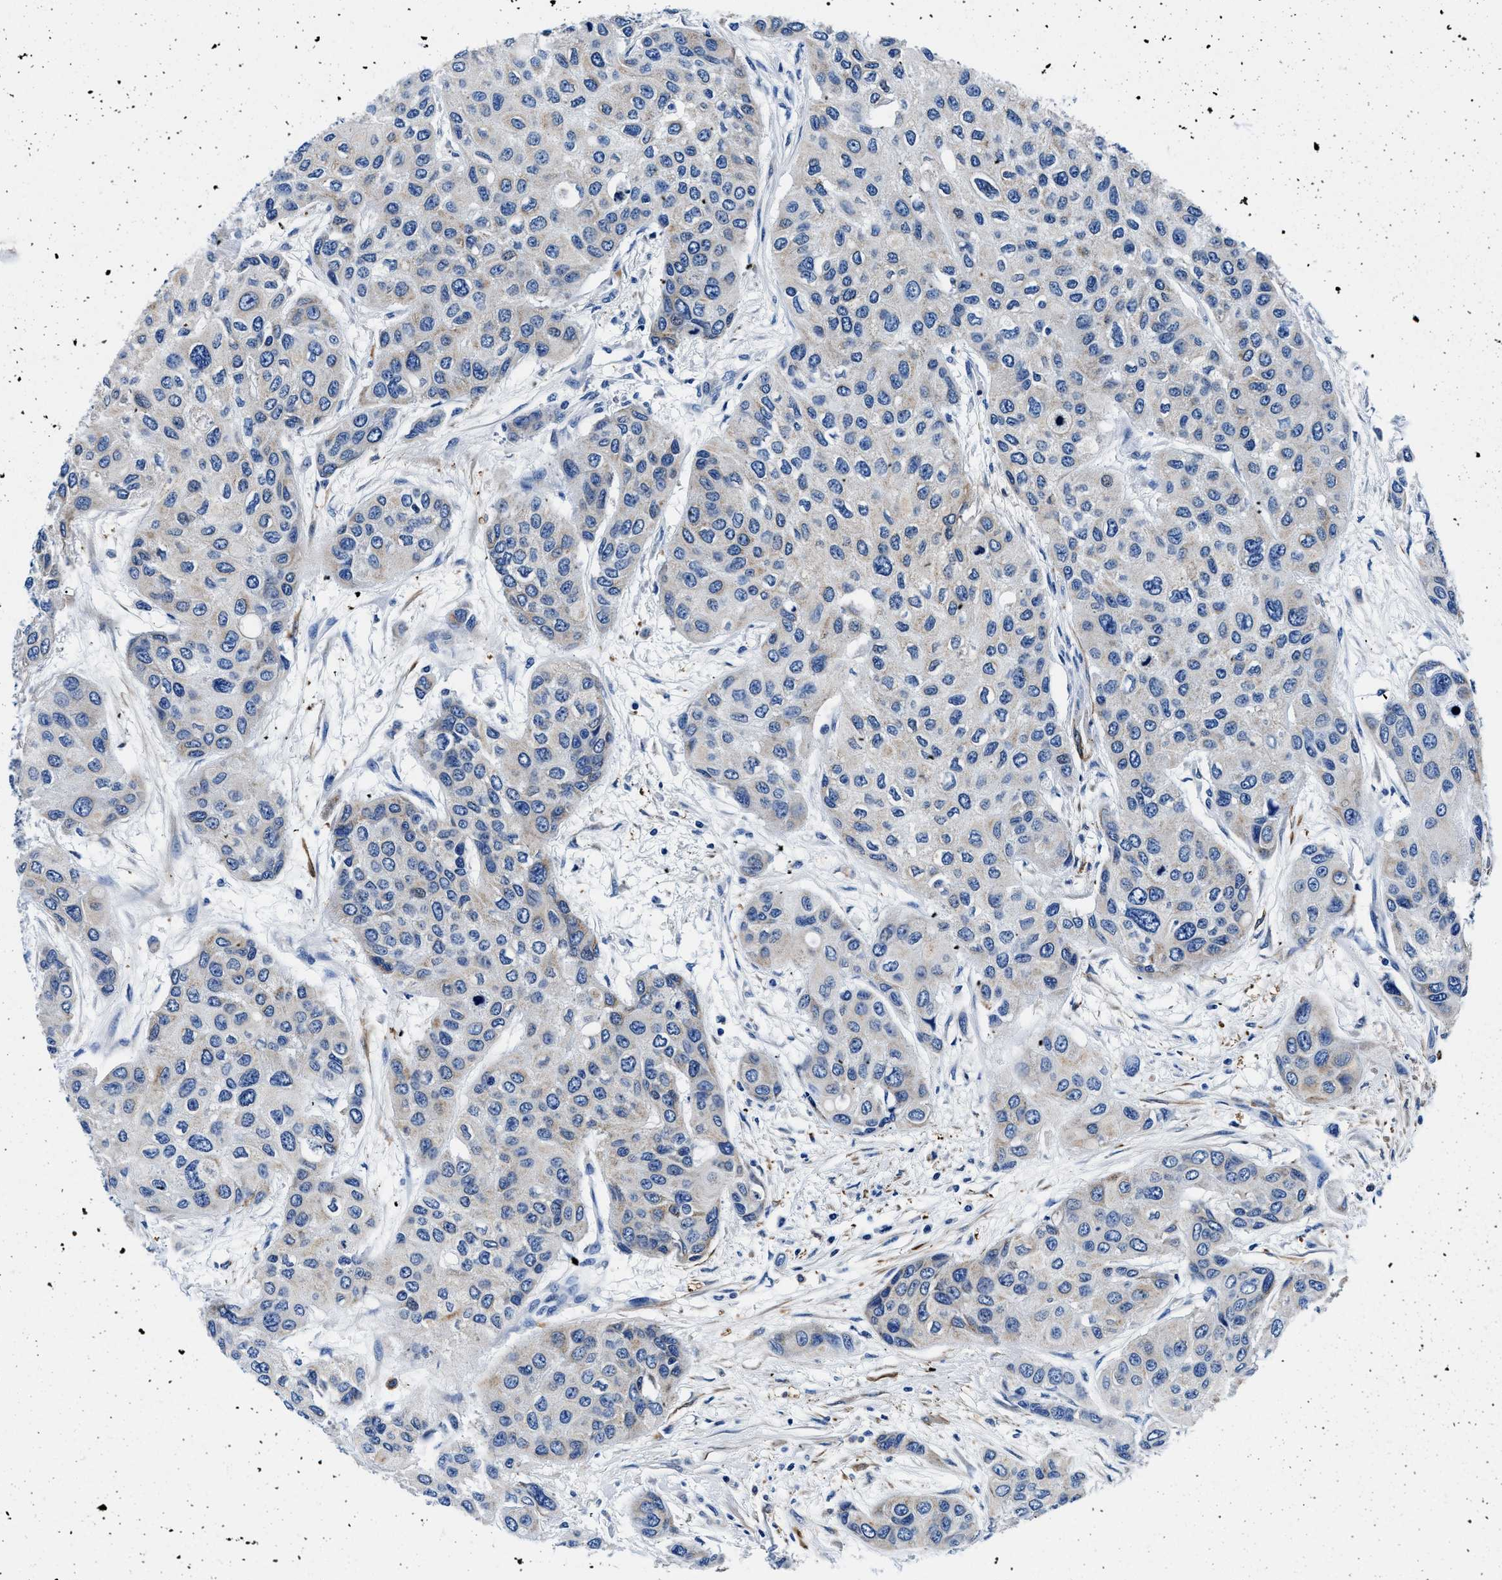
{"staining": {"intensity": "weak", "quantity": "<25%", "location": "cytoplasmic/membranous"}, "tissue": "urothelial cancer", "cell_type": "Tumor cells", "image_type": "cancer", "snomed": [{"axis": "morphology", "description": "Urothelial carcinoma, High grade"}, {"axis": "topography", "description": "Urinary bladder"}], "caption": "Histopathology image shows no protein positivity in tumor cells of urothelial cancer tissue.", "gene": "TEX261", "patient": {"sex": "female", "age": 56}}